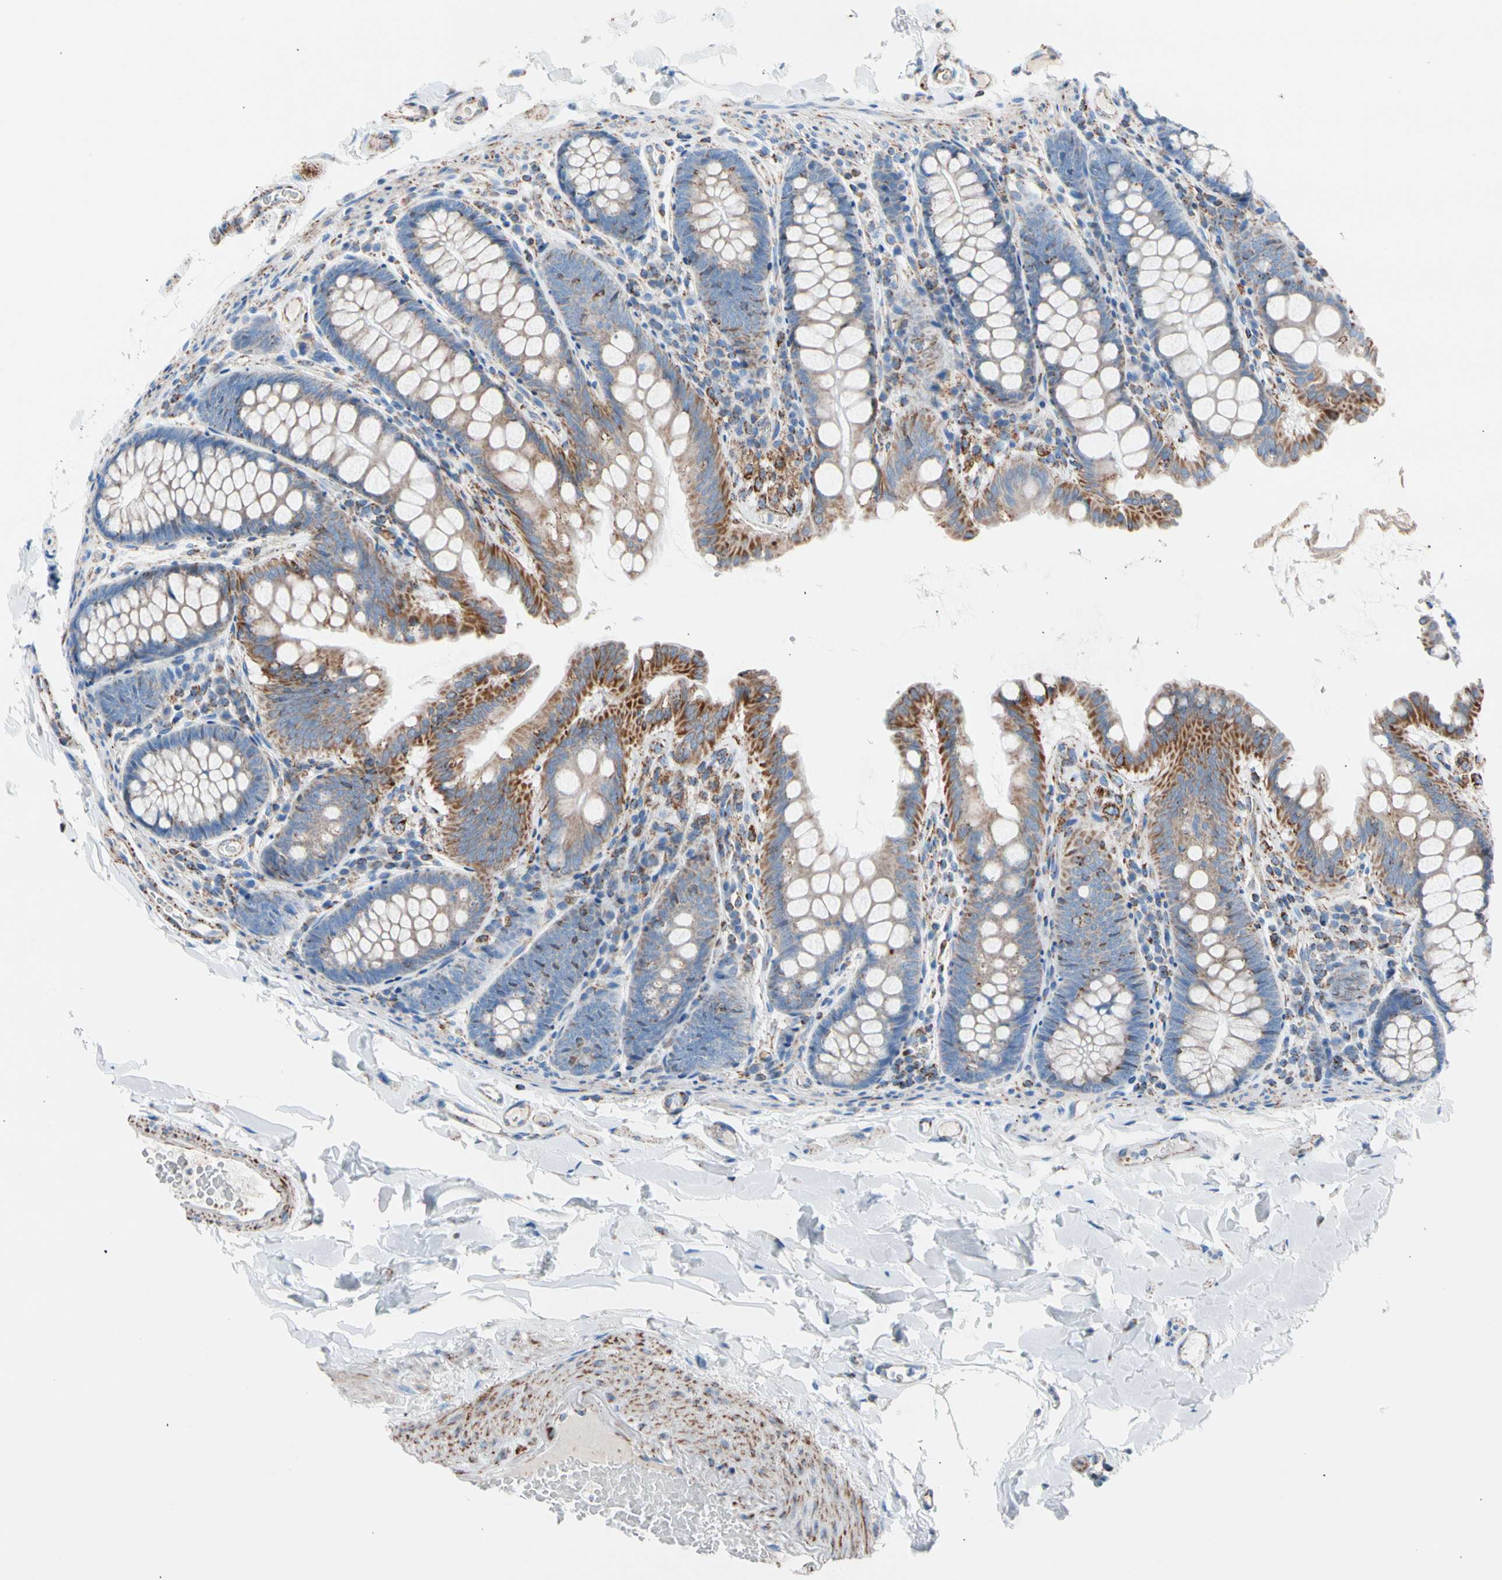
{"staining": {"intensity": "weak", "quantity": "25%-75%", "location": "cytoplasmic/membranous"}, "tissue": "colon", "cell_type": "Endothelial cells", "image_type": "normal", "snomed": [{"axis": "morphology", "description": "Normal tissue, NOS"}, {"axis": "topography", "description": "Colon"}], "caption": "IHC histopathology image of unremarkable colon stained for a protein (brown), which reveals low levels of weak cytoplasmic/membranous staining in about 25%-75% of endothelial cells.", "gene": "HK1", "patient": {"sex": "female", "age": 61}}